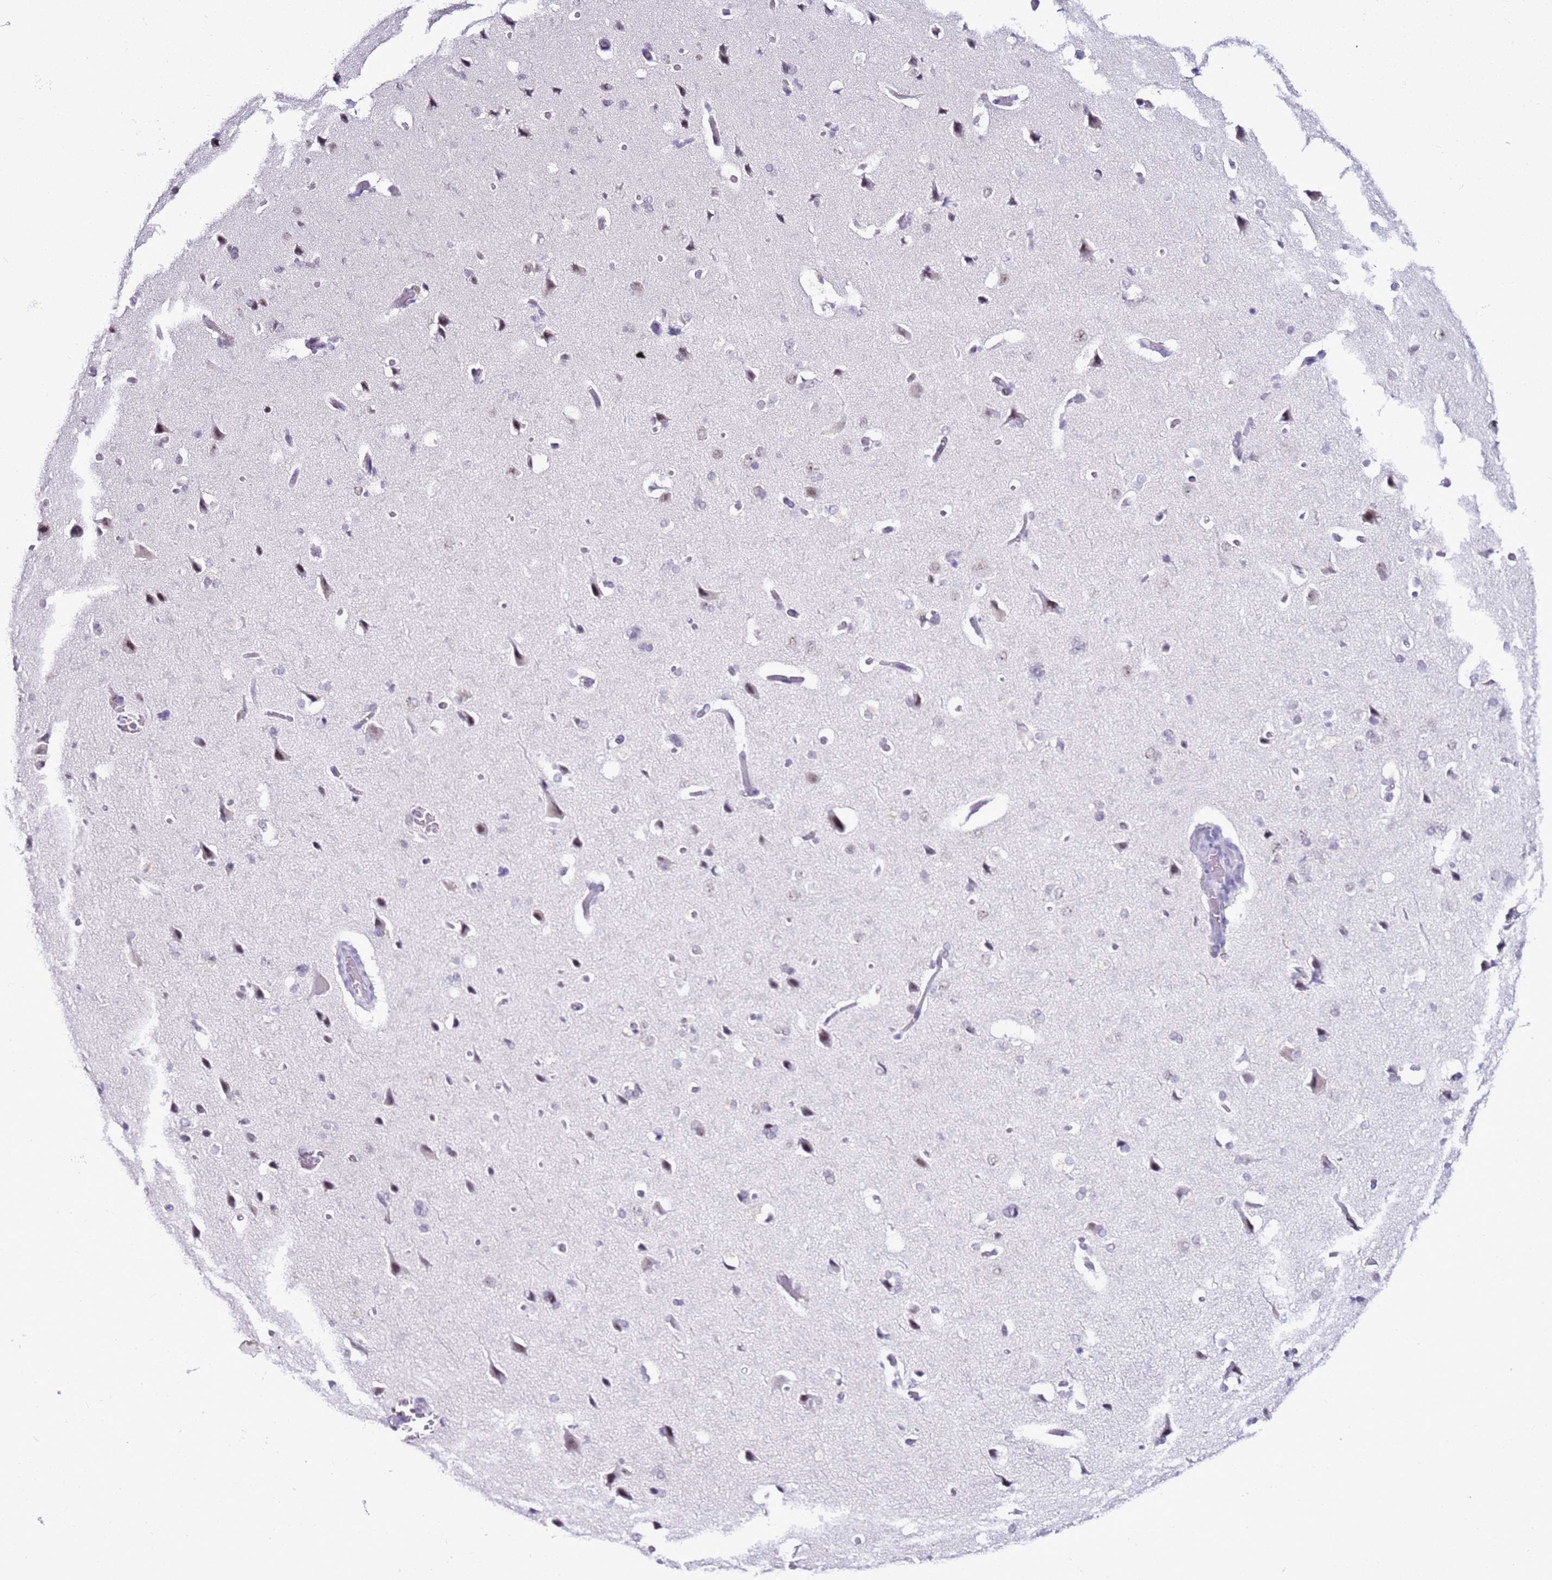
{"staining": {"intensity": "negative", "quantity": "none", "location": "none"}, "tissue": "cerebral cortex", "cell_type": "Endothelial cells", "image_type": "normal", "snomed": [{"axis": "morphology", "description": "Normal tissue, NOS"}, {"axis": "topography", "description": "Cerebral cortex"}], "caption": "IHC histopathology image of benign human cerebral cortex stained for a protein (brown), which demonstrates no staining in endothelial cells.", "gene": "DHX15", "patient": {"sex": "male", "age": 62}}